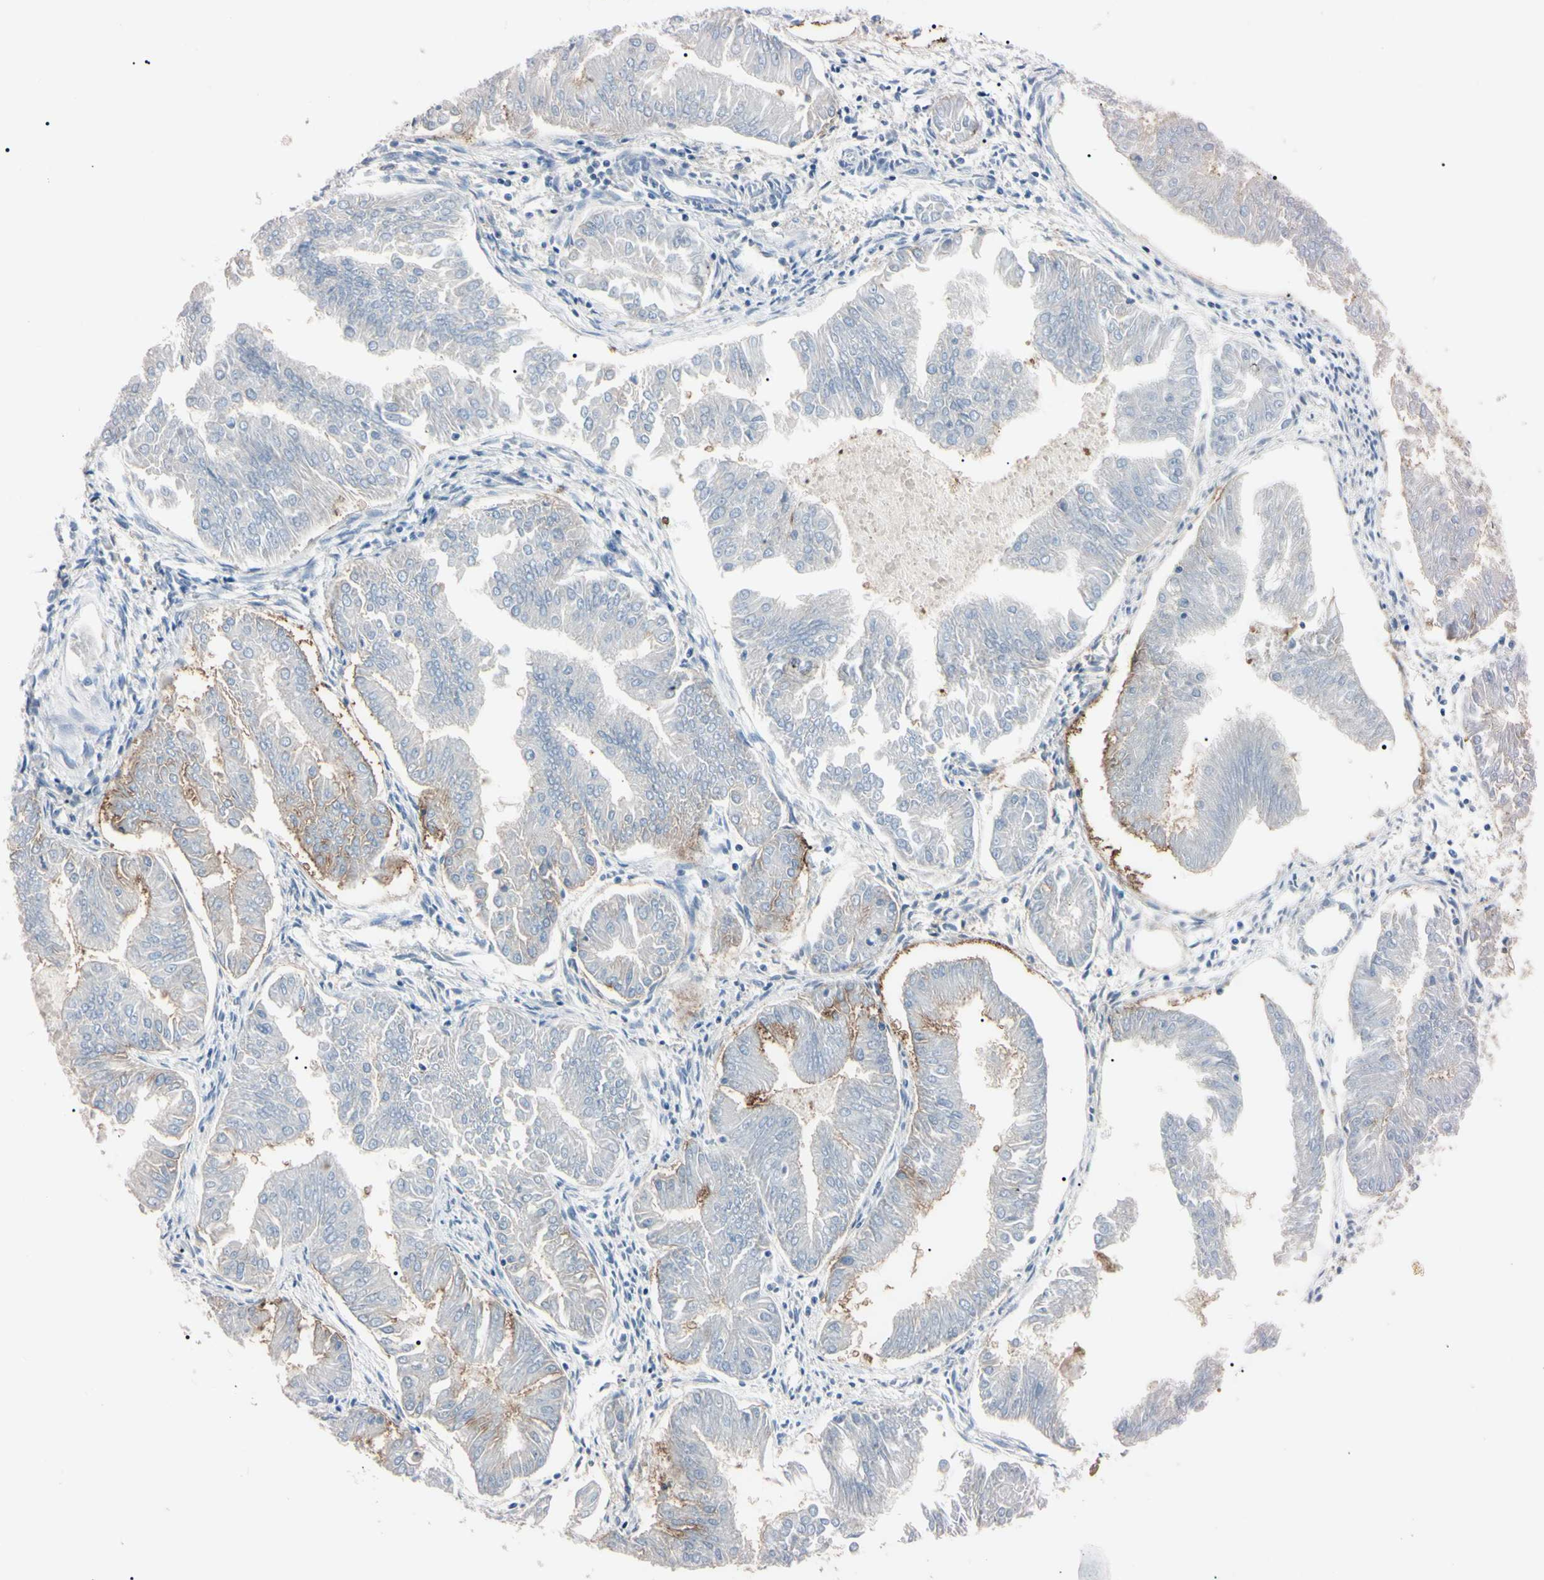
{"staining": {"intensity": "weak", "quantity": ">75%", "location": "cytoplasmic/membranous"}, "tissue": "endometrial cancer", "cell_type": "Tumor cells", "image_type": "cancer", "snomed": [{"axis": "morphology", "description": "Adenocarcinoma, NOS"}, {"axis": "topography", "description": "Endometrium"}], "caption": "Approximately >75% of tumor cells in human endometrial cancer display weak cytoplasmic/membranous protein positivity as visualized by brown immunohistochemical staining.", "gene": "PRKACA", "patient": {"sex": "female", "age": 53}}